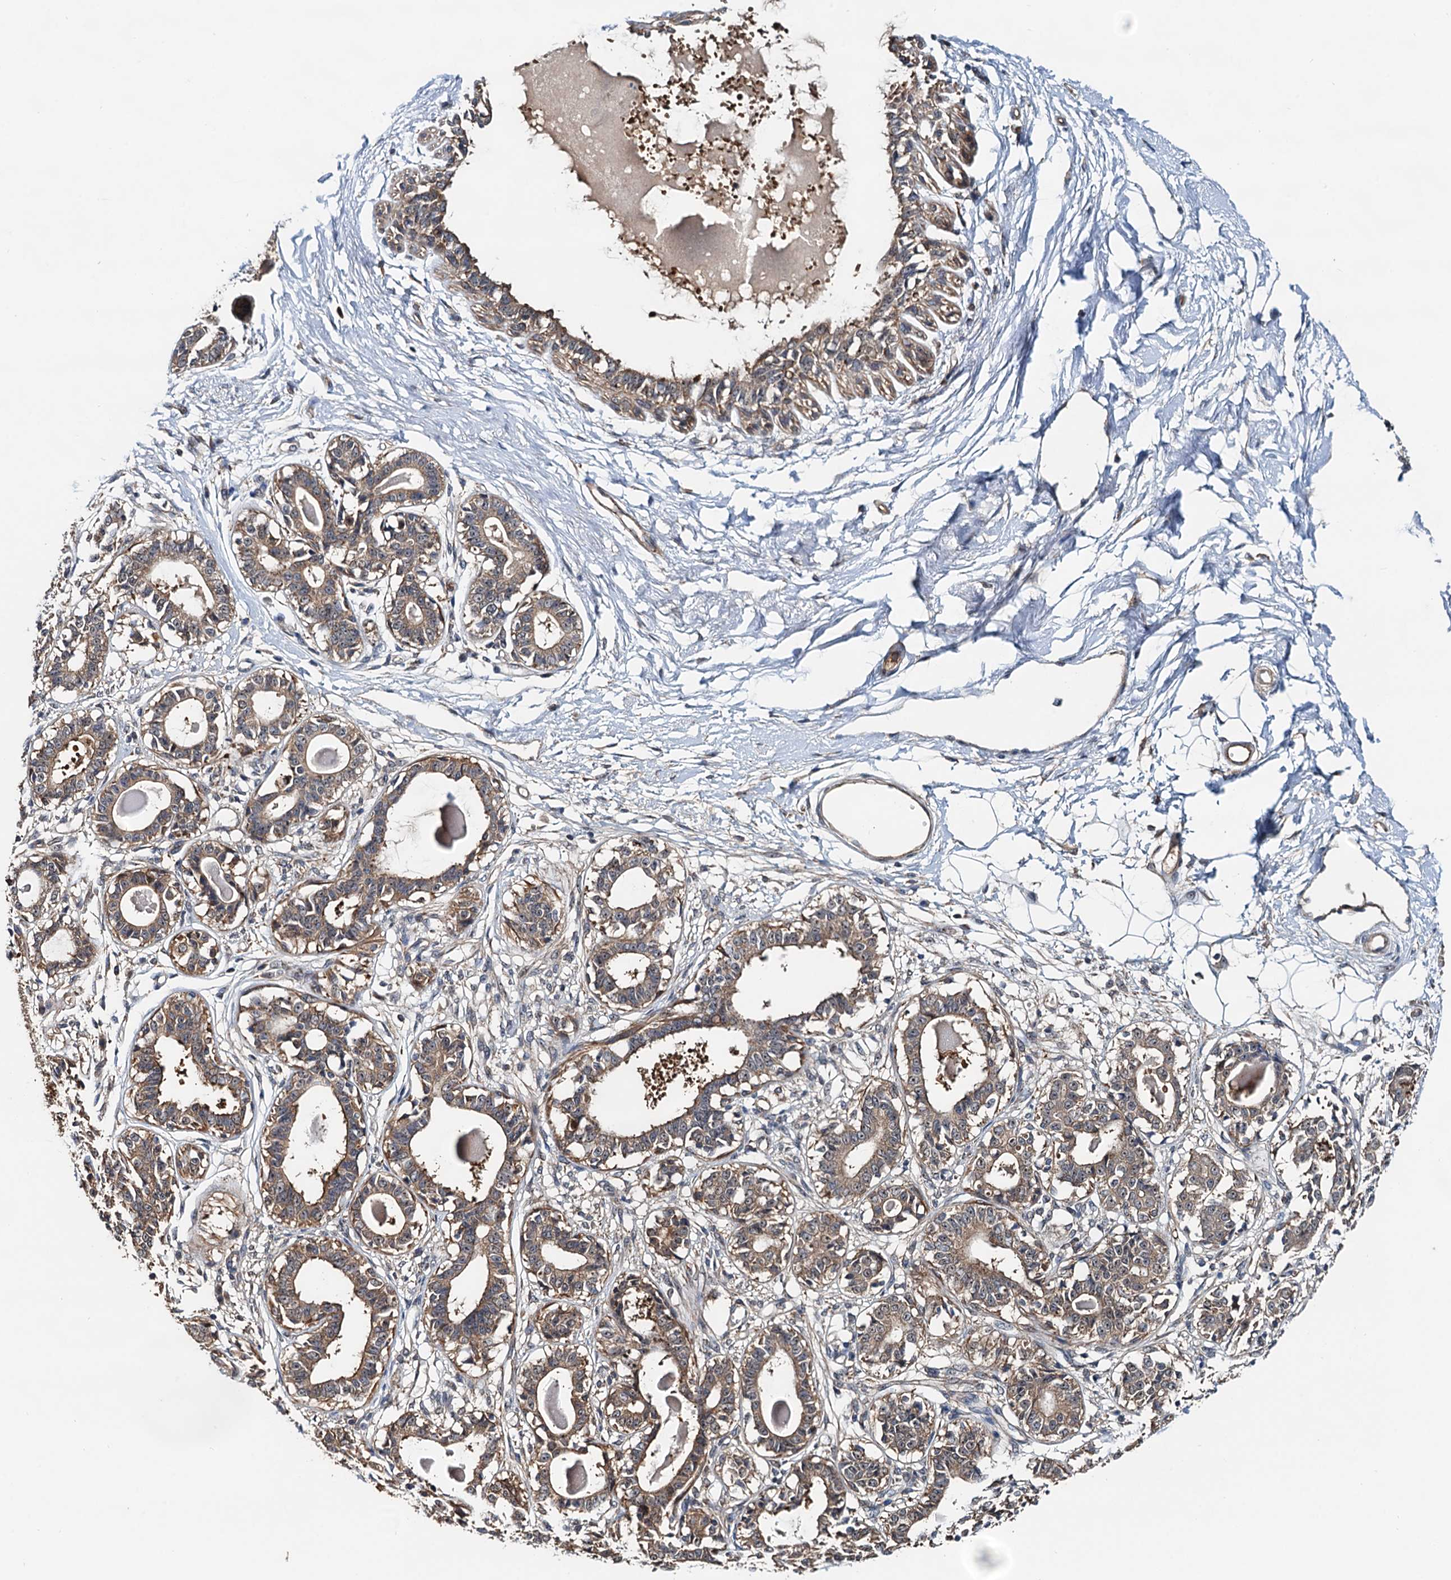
{"staining": {"intensity": "moderate", "quantity": ">75%", "location": "cytoplasmic/membranous"}, "tissue": "breast", "cell_type": "Adipocytes", "image_type": "normal", "snomed": [{"axis": "morphology", "description": "Normal tissue, NOS"}, {"axis": "topography", "description": "Breast"}], "caption": "The immunohistochemical stain labels moderate cytoplasmic/membranous positivity in adipocytes of unremarkable breast. The staining is performed using DAB brown chromogen to label protein expression. The nuclei are counter-stained blue using hematoxylin.", "gene": "USP6NL", "patient": {"sex": "female", "age": 45}}